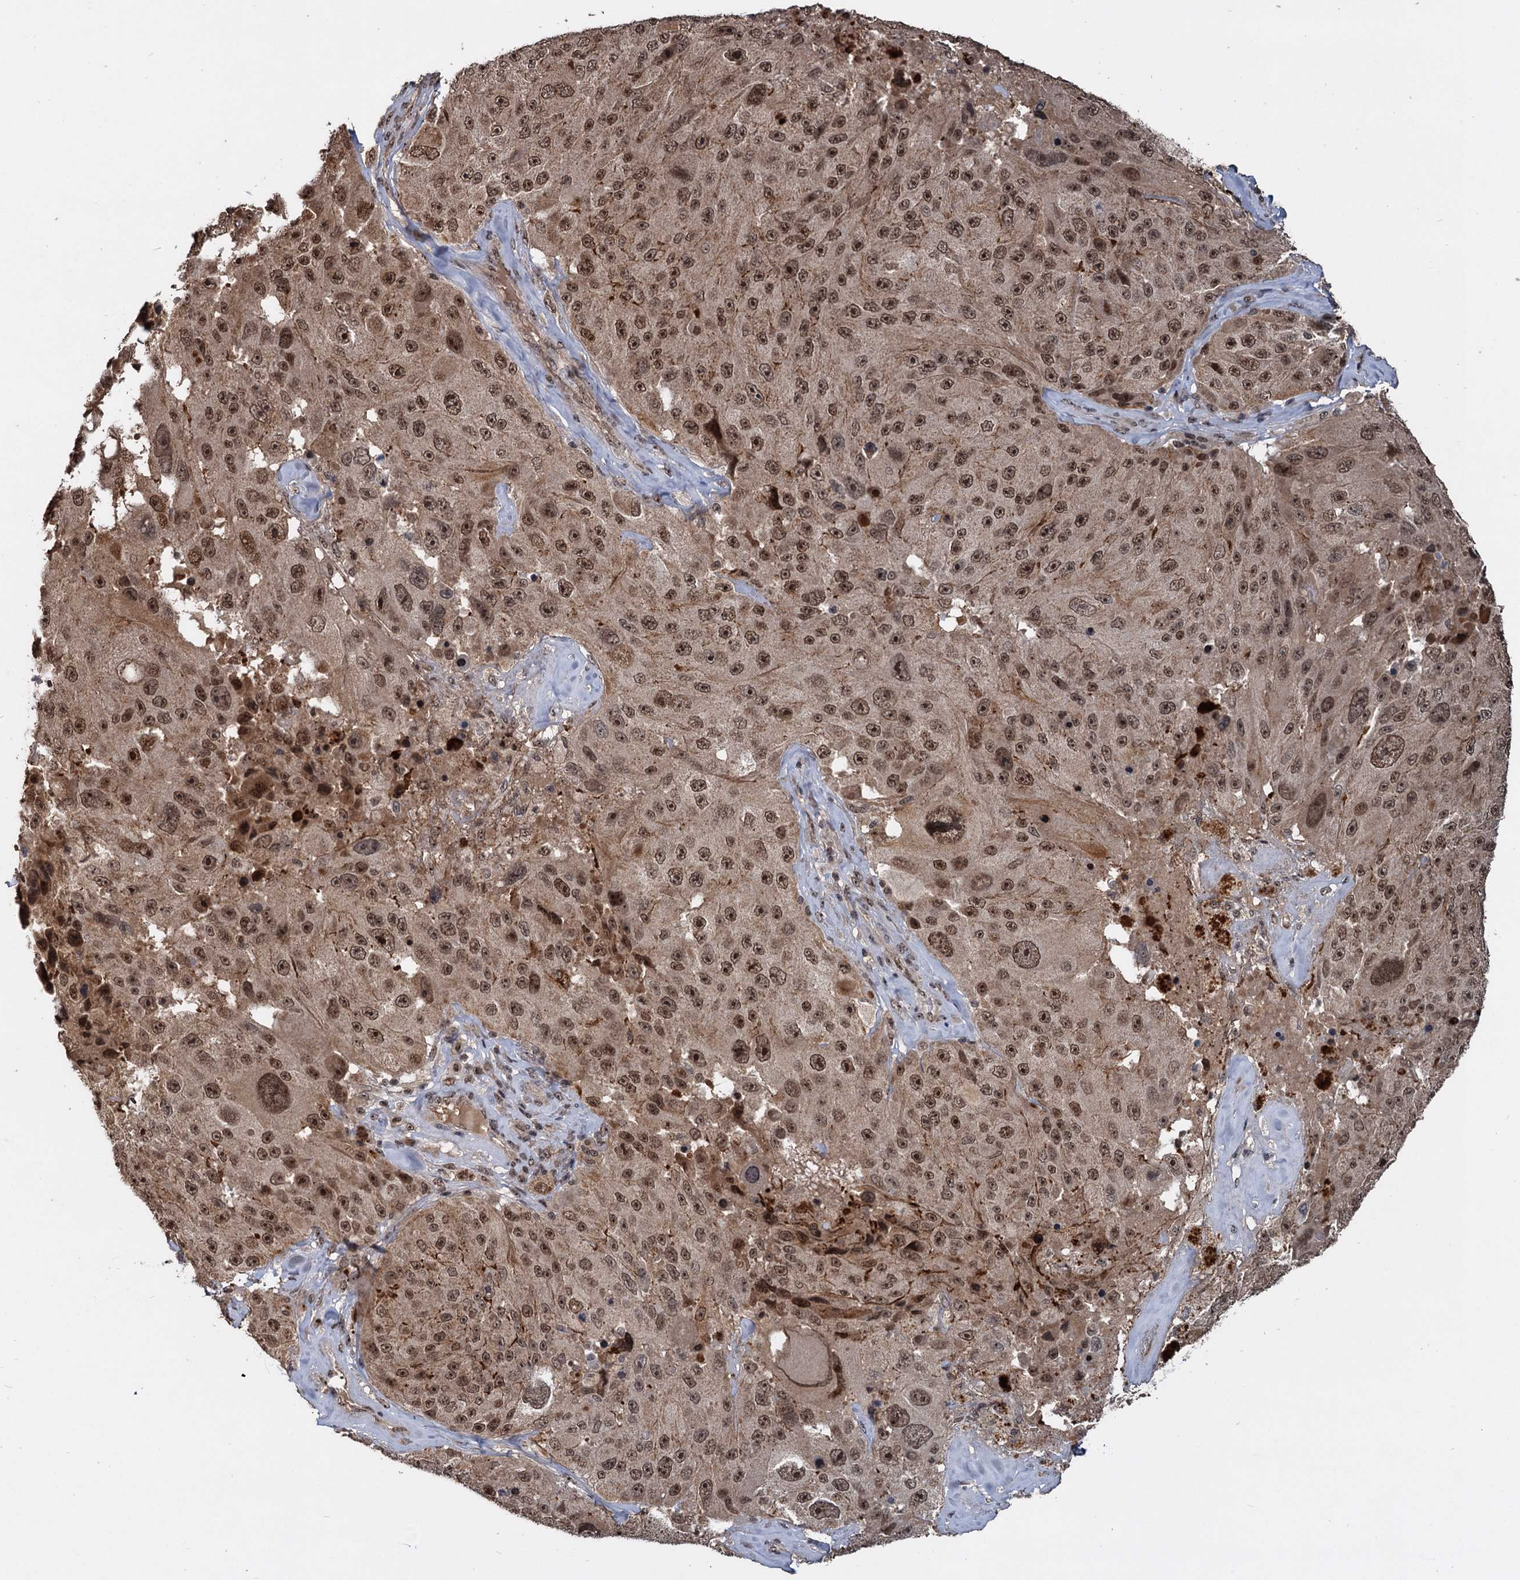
{"staining": {"intensity": "moderate", "quantity": ">75%", "location": "nuclear"}, "tissue": "melanoma", "cell_type": "Tumor cells", "image_type": "cancer", "snomed": [{"axis": "morphology", "description": "Malignant melanoma, Metastatic site"}, {"axis": "topography", "description": "Lymph node"}], "caption": "Protein staining by immunohistochemistry shows moderate nuclear positivity in about >75% of tumor cells in melanoma.", "gene": "FAM216B", "patient": {"sex": "male", "age": 62}}